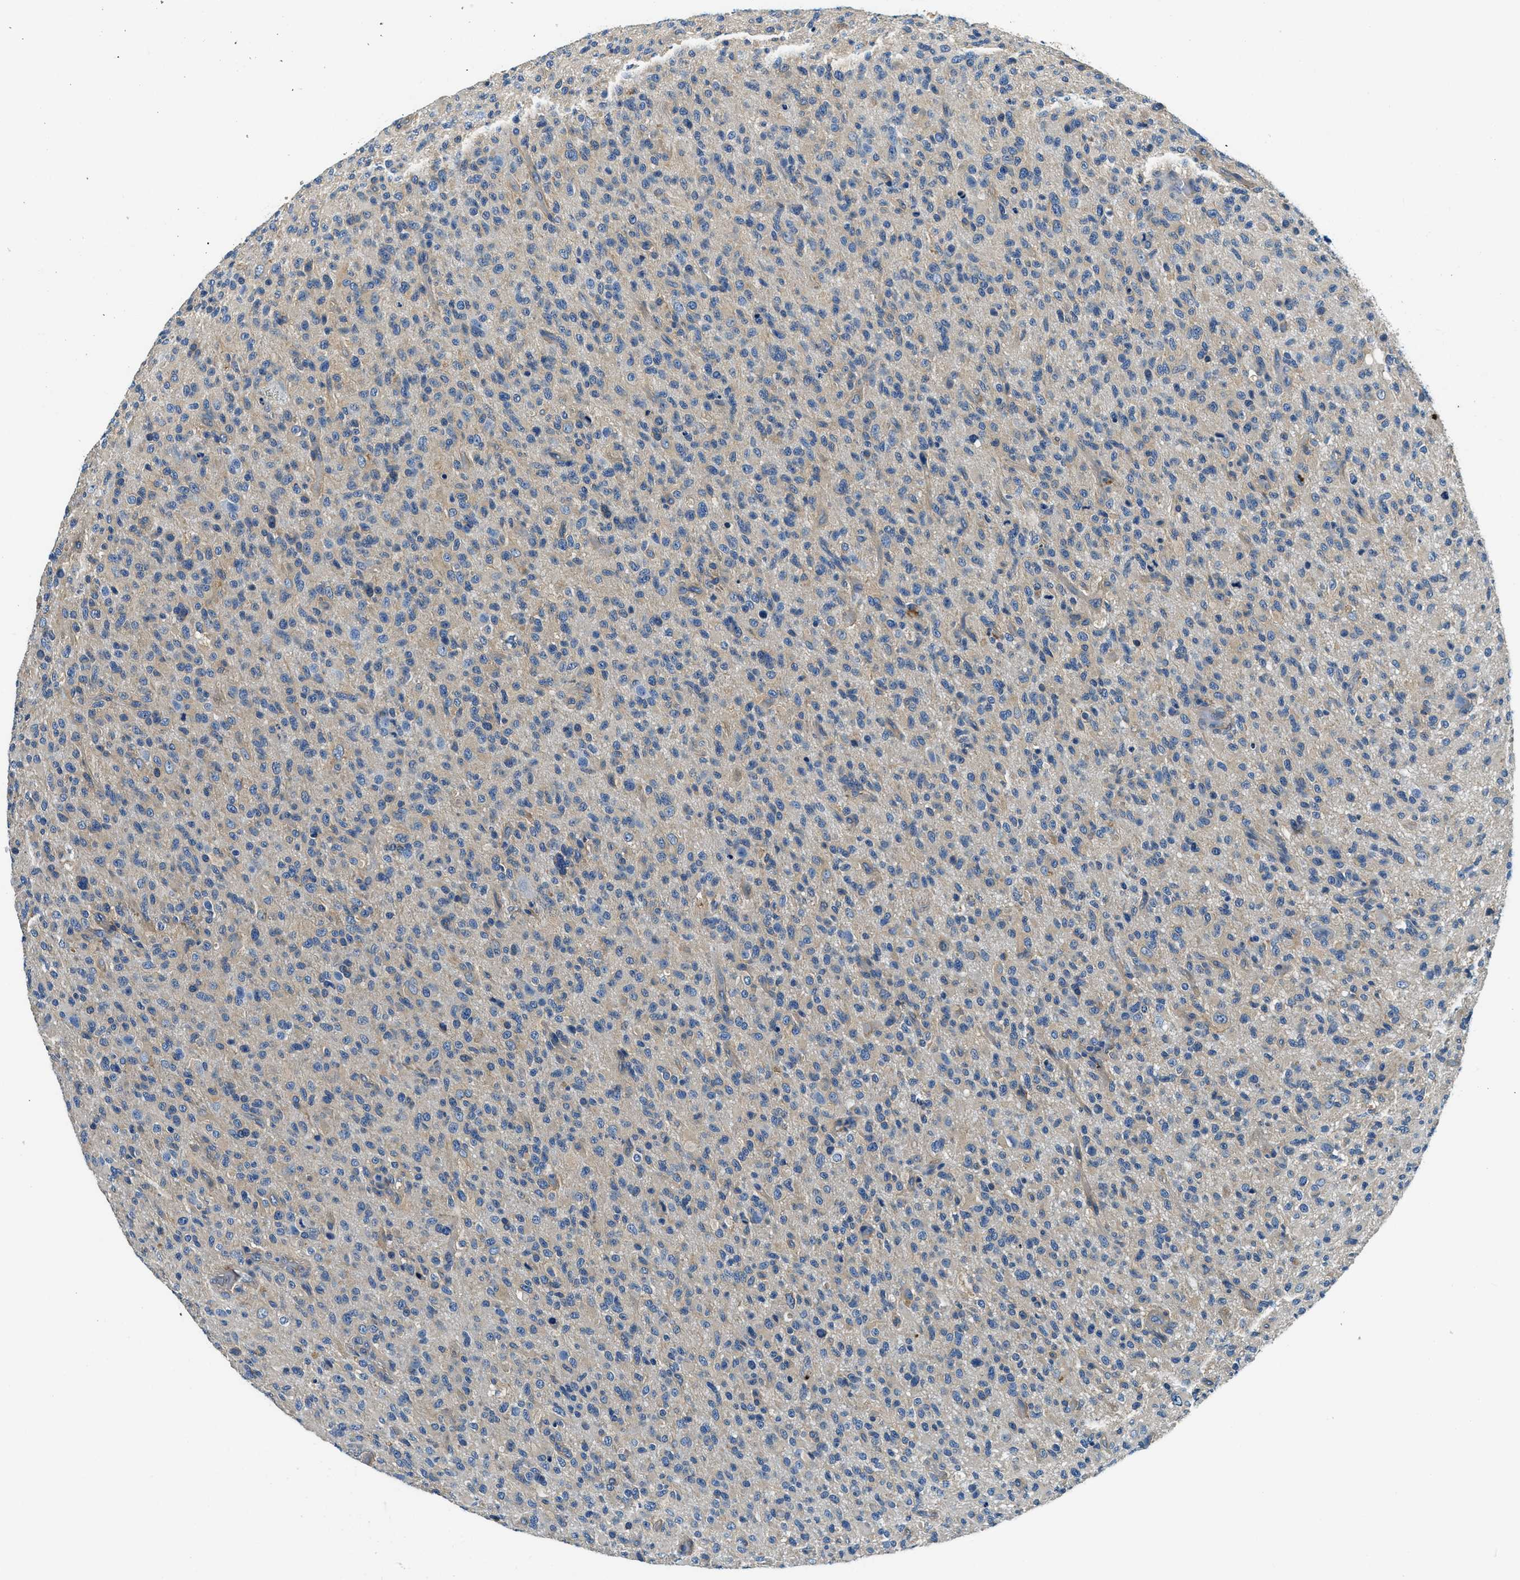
{"staining": {"intensity": "weak", "quantity": "<25%", "location": "cytoplasmic/membranous"}, "tissue": "glioma", "cell_type": "Tumor cells", "image_type": "cancer", "snomed": [{"axis": "morphology", "description": "Glioma, malignant, High grade"}, {"axis": "topography", "description": "Brain"}], "caption": "DAB (3,3'-diaminobenzidine) immunohistochemical staining of human malignant glioma (high-grade) exhibits no significant positivity in tumor cells.", "gene": "TWF1", "patient": {"sex": "male", "age": 71}}